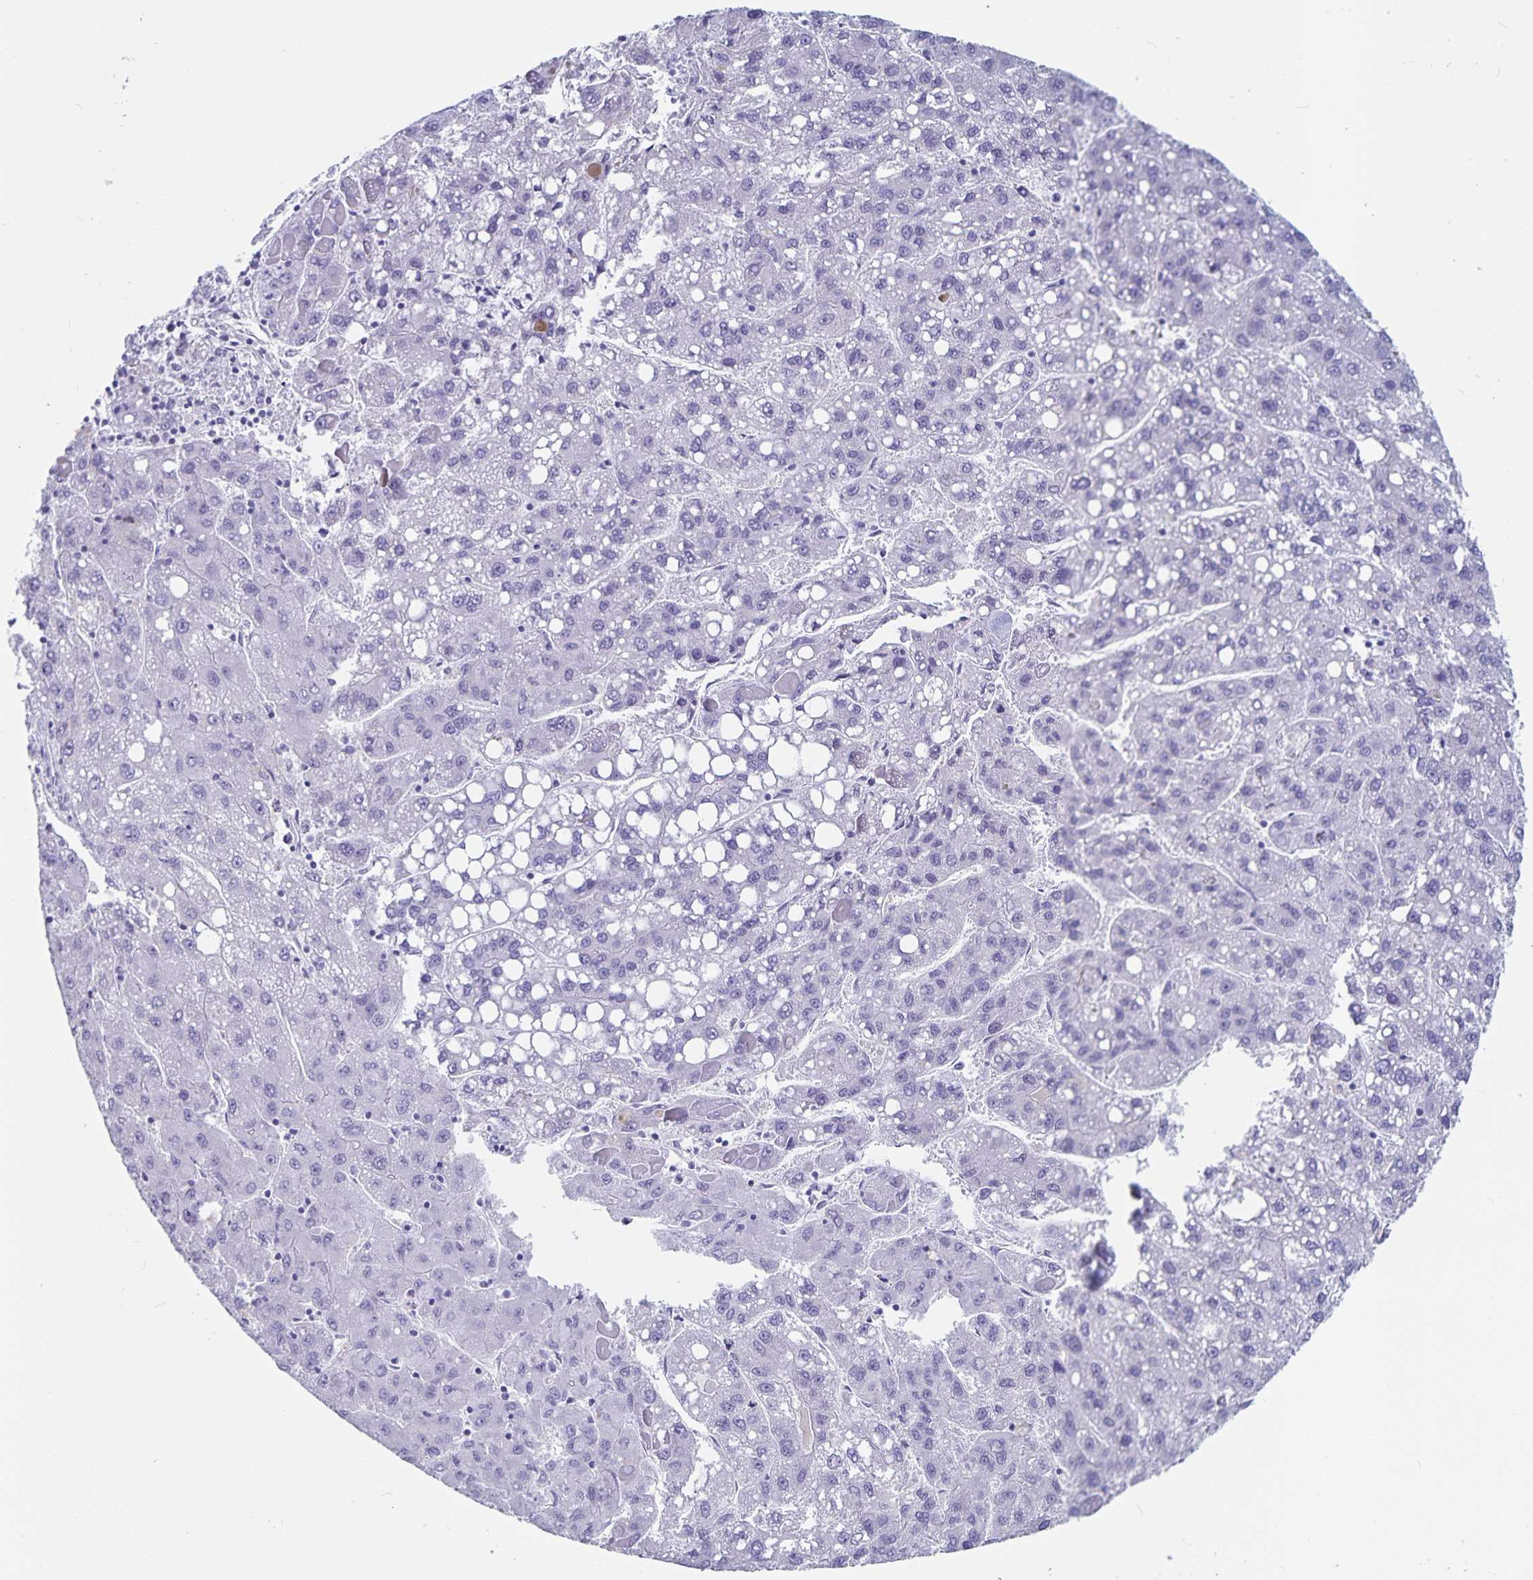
{"staining": {"intensity": "negative", "quantity": "none", "location": "none"}, "tissue": "liver cancer", "cell_type": "Tumor cells", "image_type": "cancer", "snomed": [{"axis": "morphology", "description": "Carcinoma, Hepatocellular, NOS"}, {"axis": "topography", "description": "Liver"}], "caption": "The micrograph displays no staining of tumor cells in liver cancer (hepatocellular carcinoma).", "gene": "PLAC1", "patient": {"sex": "female", "age": 82}}